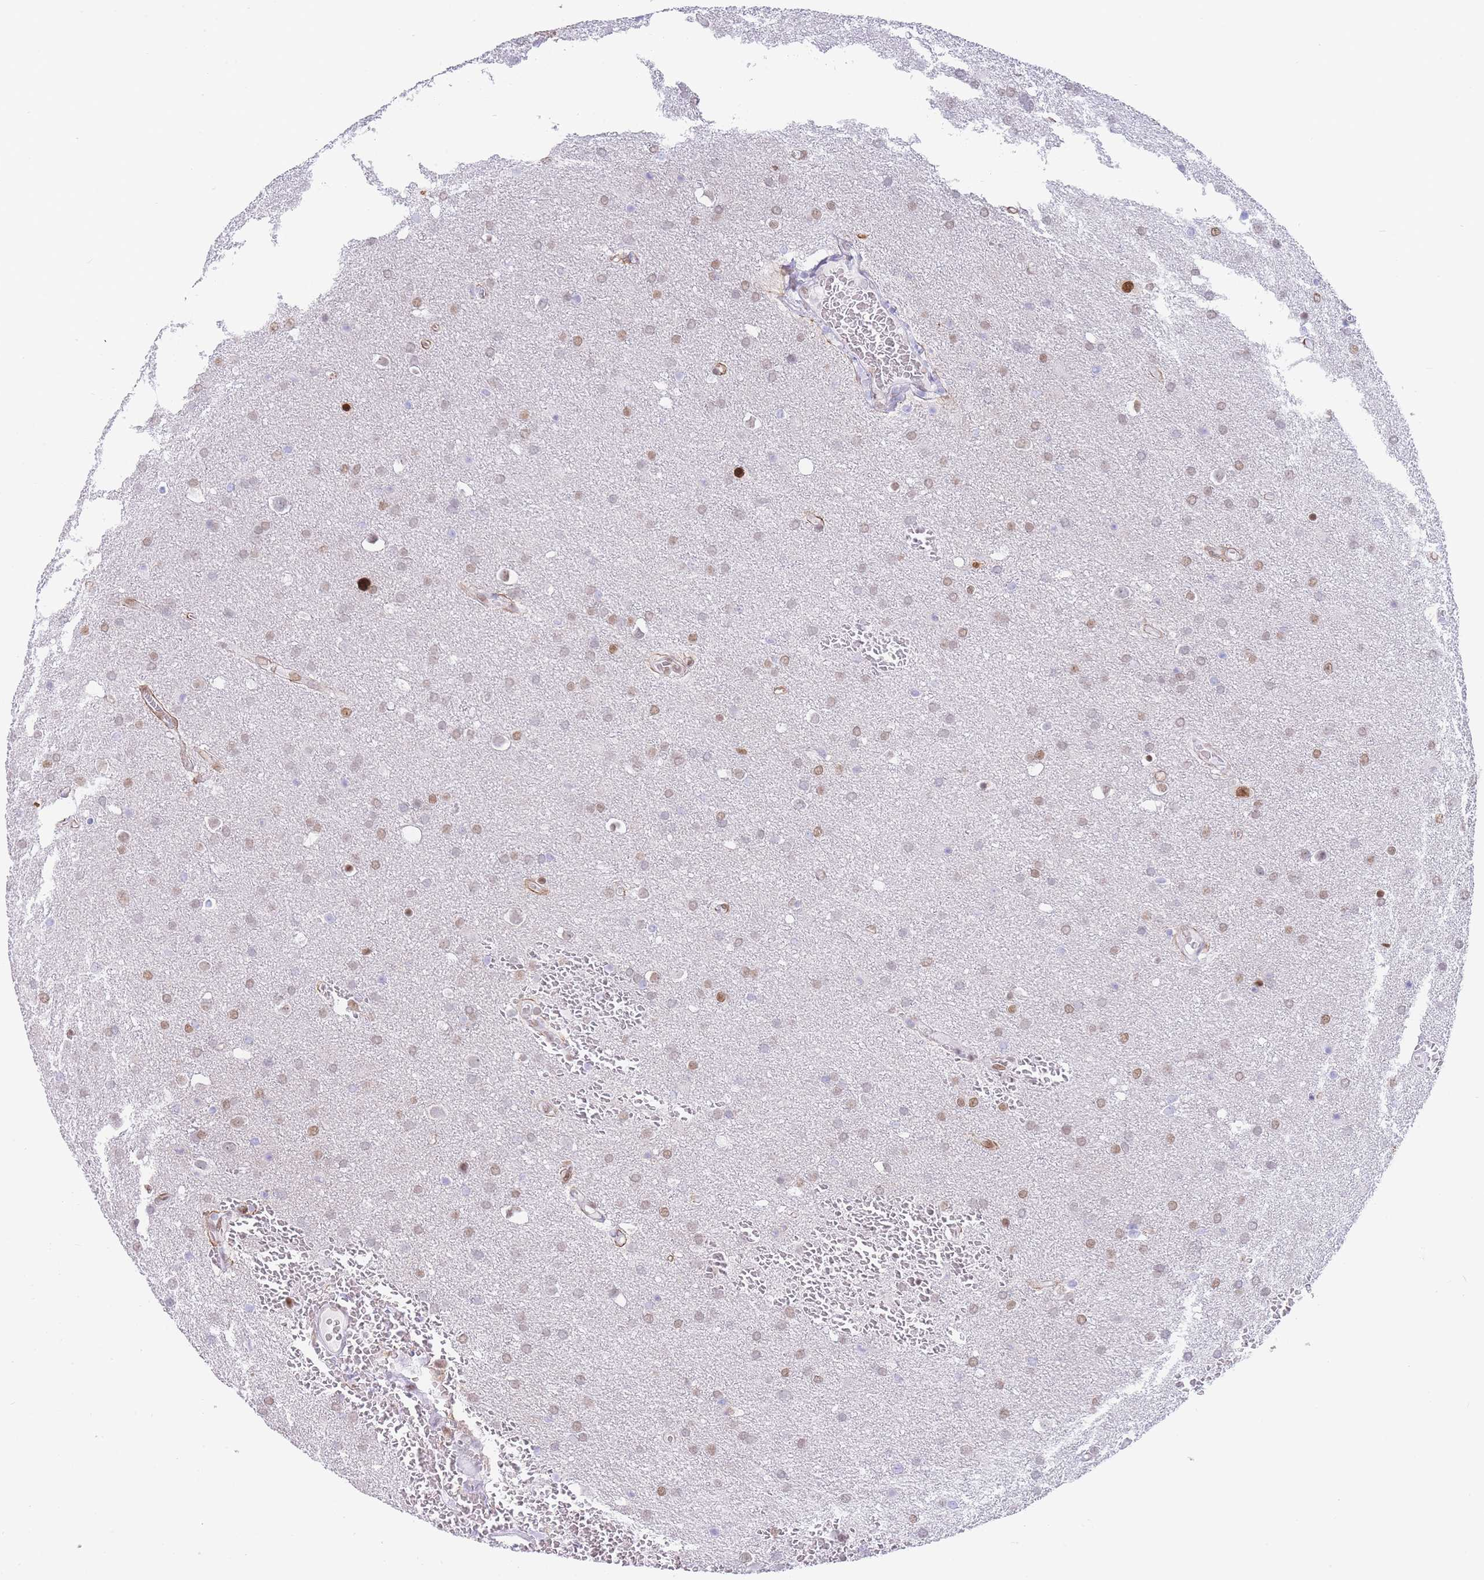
{"staining": {"intensity": "weak", "quantity": "25%-75%", "location": "nuclear"}, "tissue": "glioma", "cell_type": "Tumor cells", "image_type": "cancer", "snomed": [{"axis": "morphology", "description": "Glioma, malignant, Low grade"}, {"axis": "topography", "description": "Brain"}], "caption": "This image shows immunohistochemistry (IHC) staining of malignant glioma (low-grade), with low weak nuclear expression in approximately 25%-75% of tumor cells.", "gene": "PSMB5", "patient": {"sex": "female", "age": 32}}